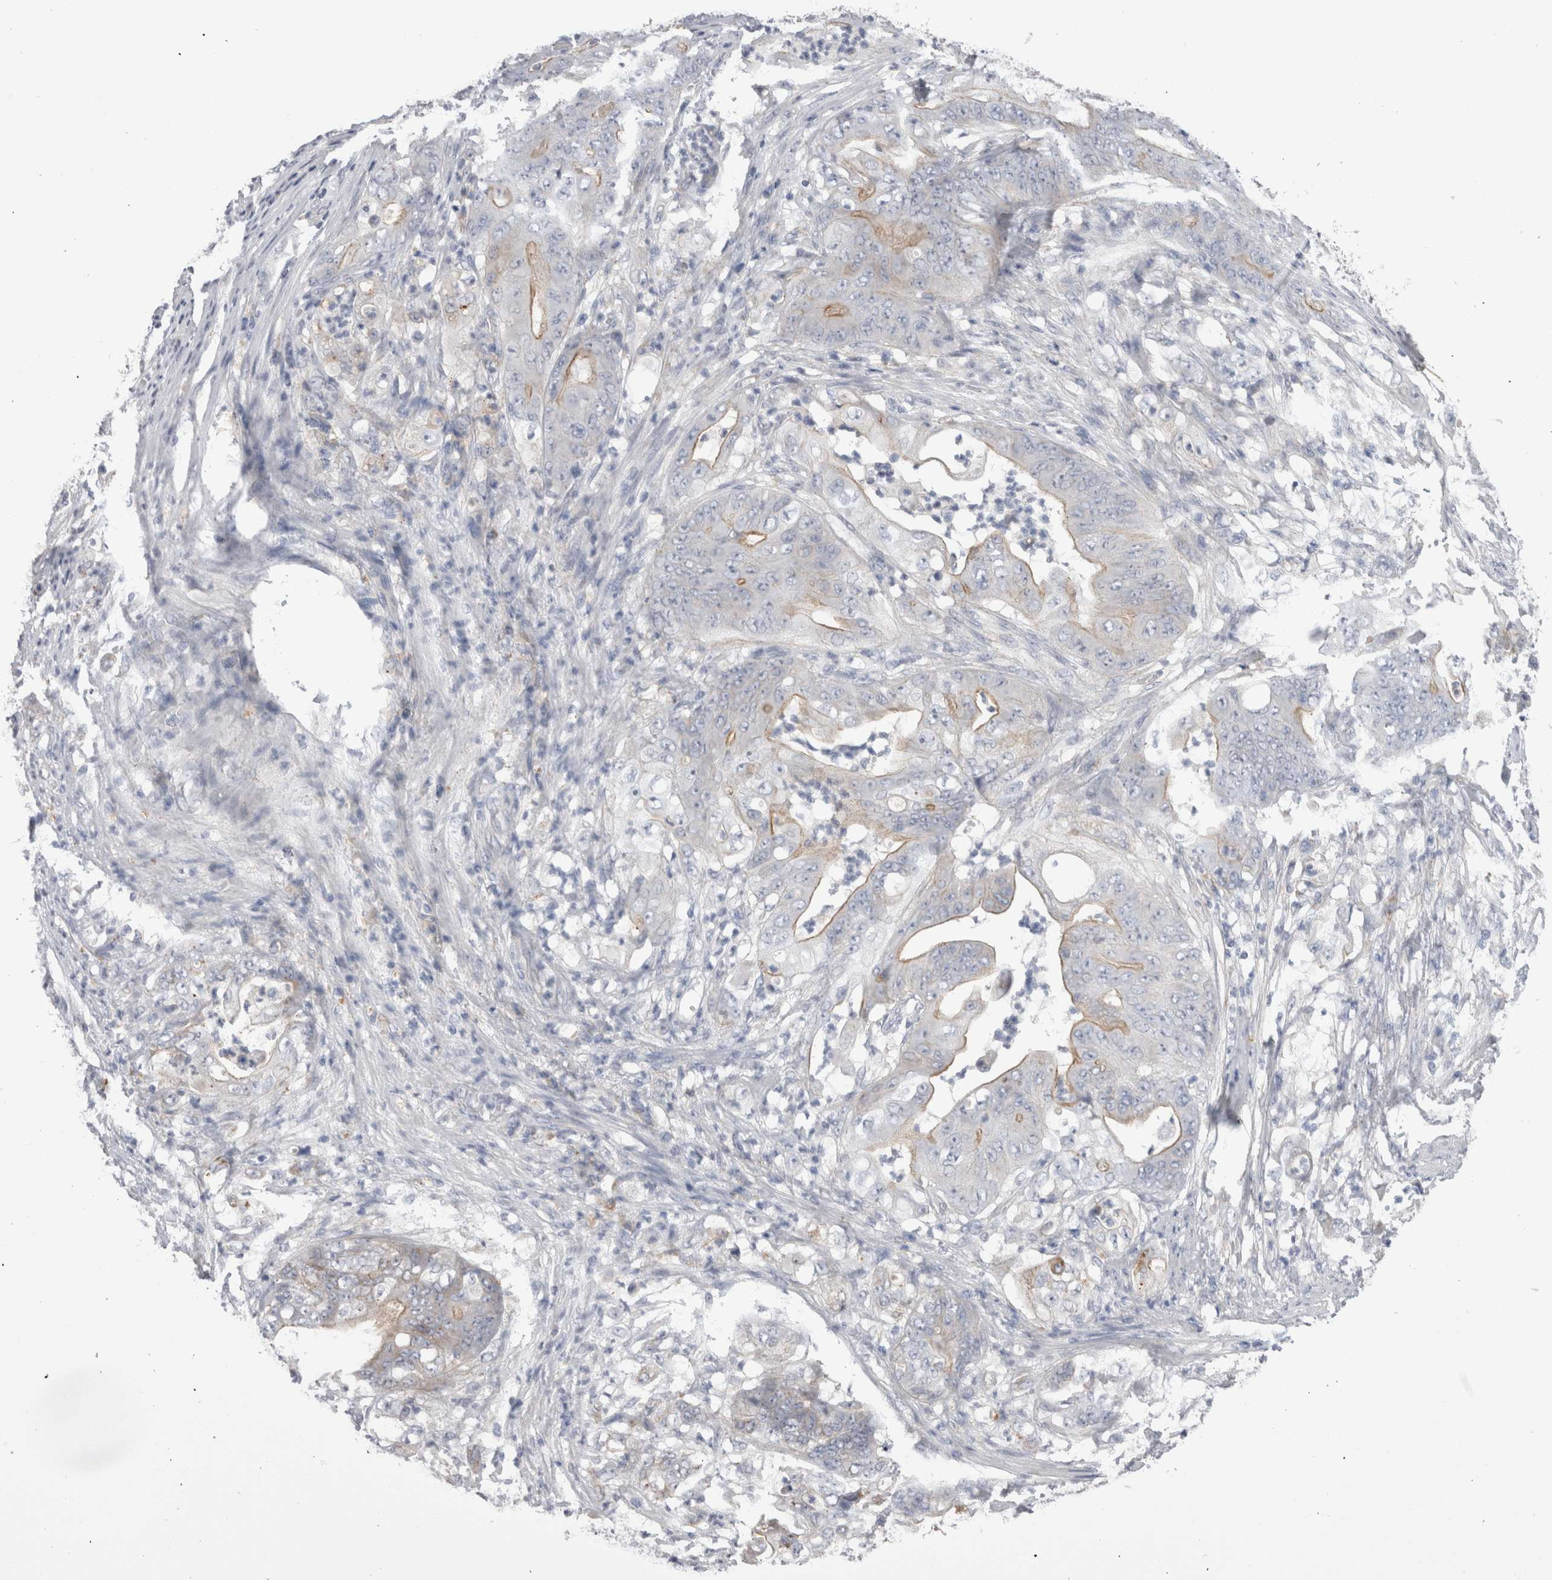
{"staining": {"intensity": "weak", "quantity": "<25%", "location": "cytoplasmic/membranous"}, "tissue": "stomach cancer", "cell_type": "Tumor cells", "image_type": "cancer", "snomed": [{"axis": "morphology", "description": "Adenocarcinoma, NOS"}, {"axis": "topography", "description": "Stomach"}], "caption": "Immunohistochemistry (IHC) histopathology image of stomach adenocarcinoma stained for a protein (brown), which shows no positivity in tumor cells.", "gene": "EPDR1", "patient": {"sex": "female", "age": 73}}